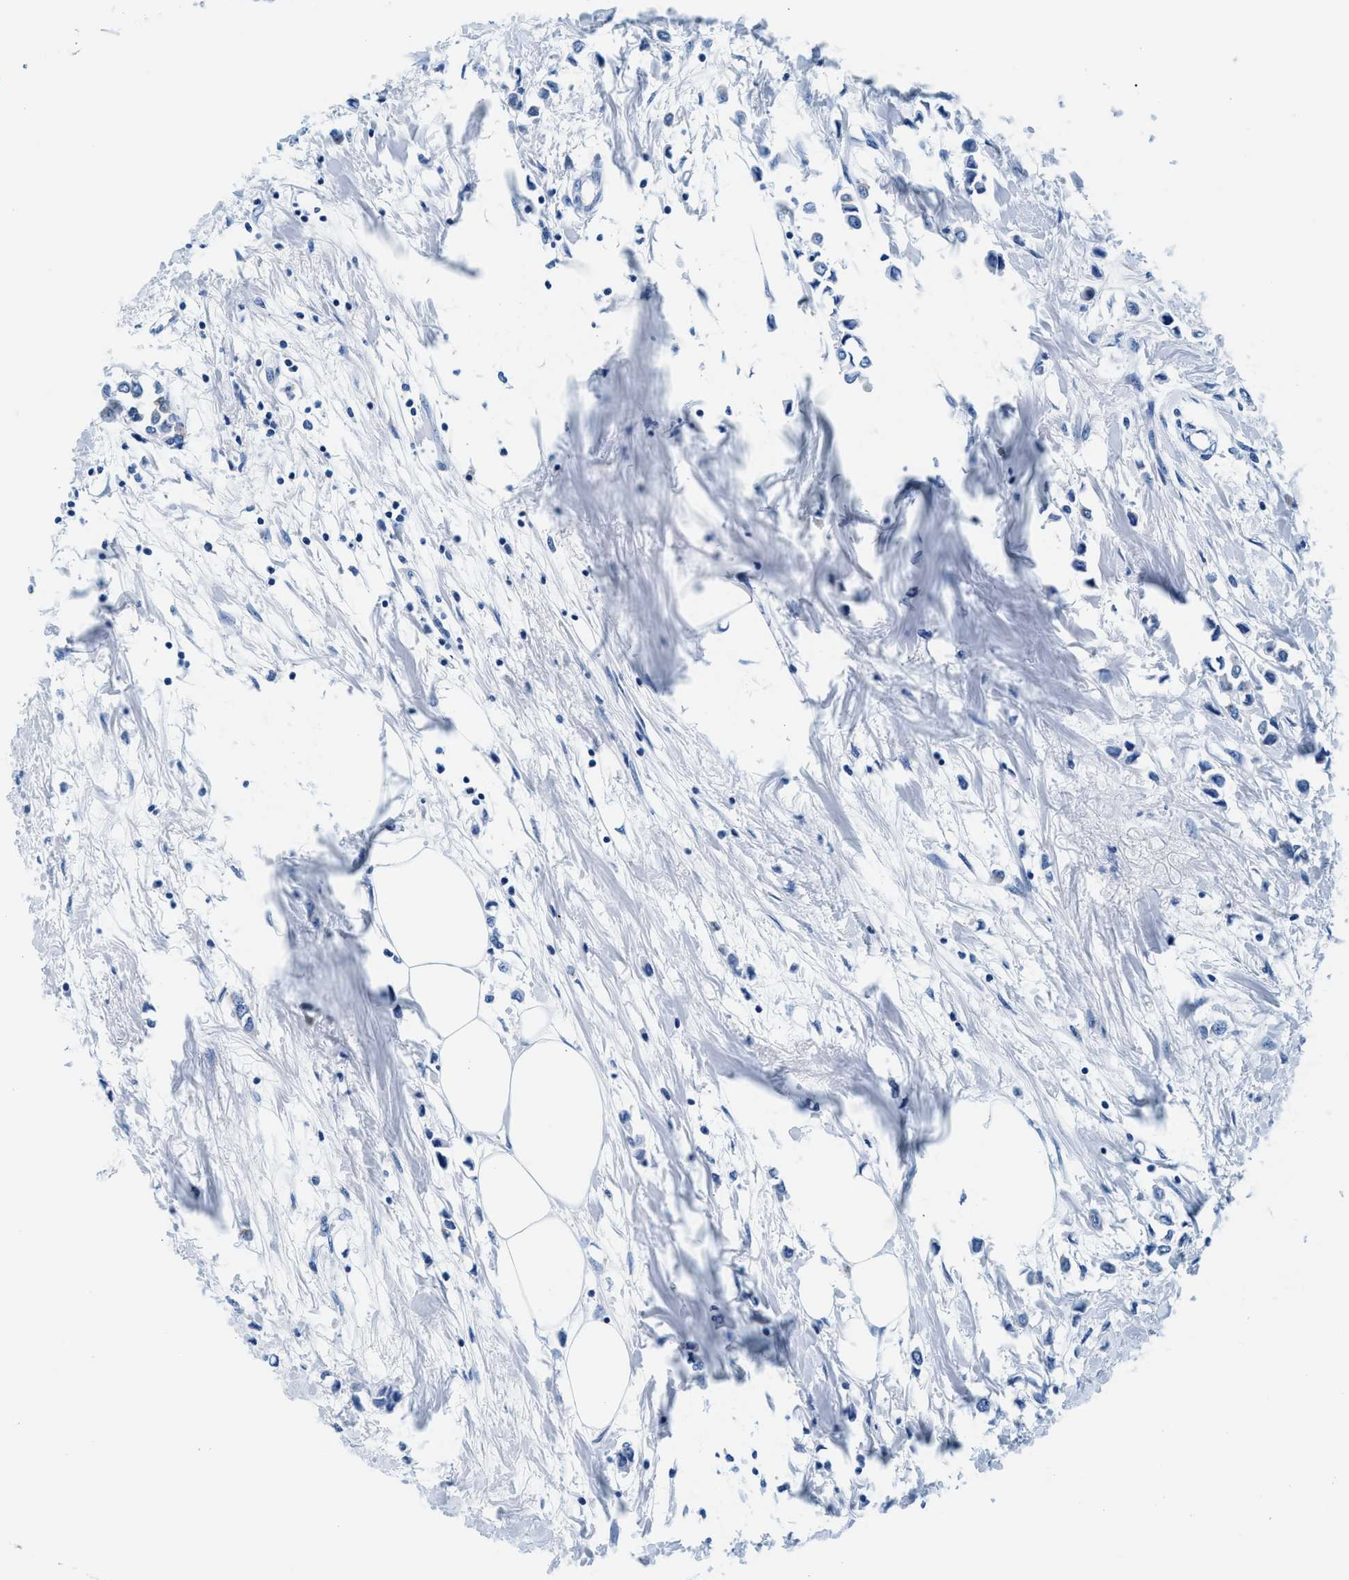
{"staining": {"intensity": "negative", "quantity": "none", "location": "none"}, "tissue": "breast cancer", "cell_type": "Tumor cells", "image_type": "cancer", "snomed": [{"axis": "morphology", "description": "Lobular carcinoma"}, {"axis": "topography", "description": "Breast"}], "caption": "IHC photomicrograph of neoplastic tissue: breast cancer (lobular carcinoma) stained with DAB (3,3'-diaminobenzidine) shows no significant protein positivity in tumor cells.", "gene": "VPS53", "patient": {"sex": "female", "age": 51}}